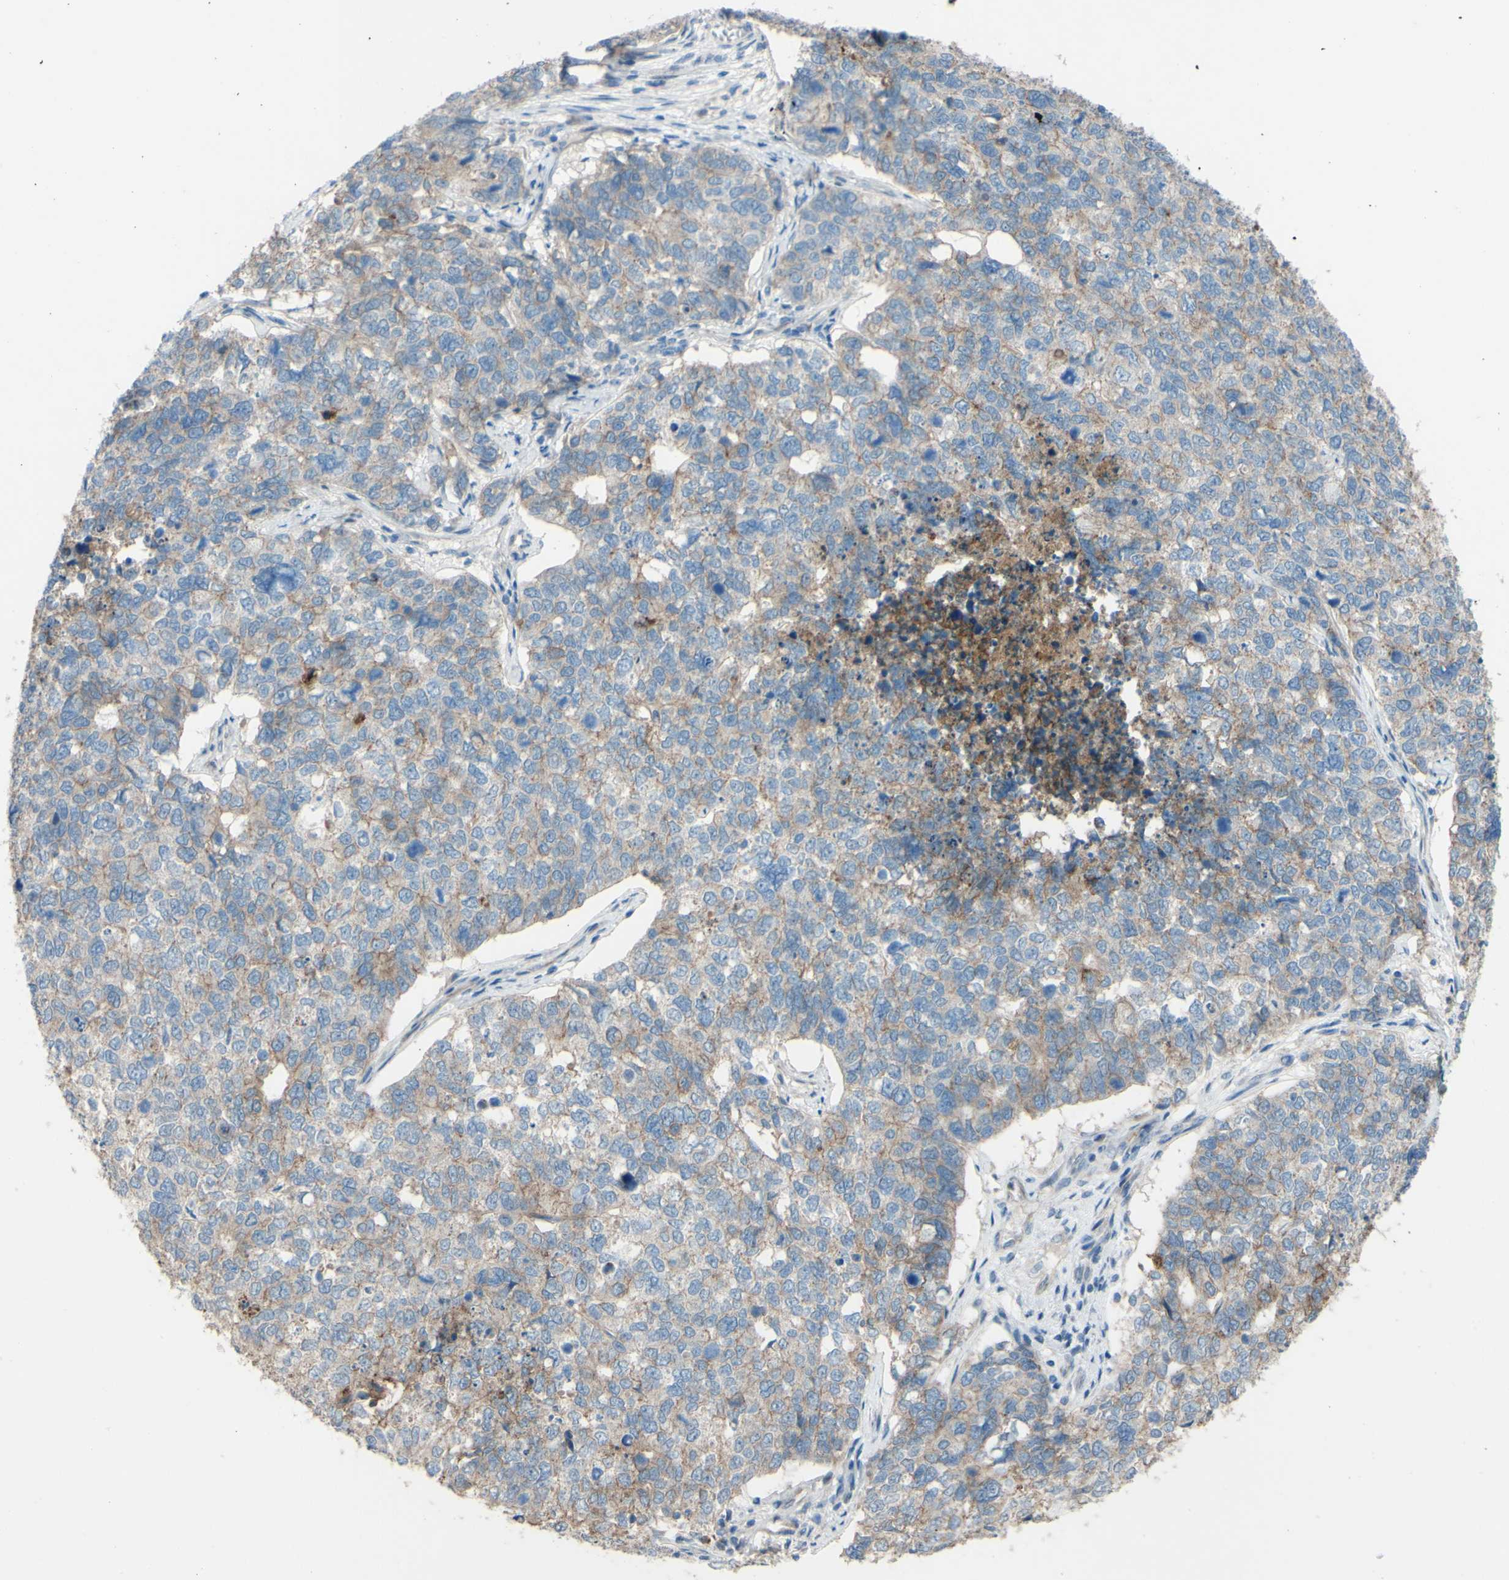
{"staining": {"intensity": "weak", "quantity": "25%-75%", "location": "cytoplasmic/membranous"}, "tissue": "cervical cancer", "cell_type": "Tumor cells", "image_type": "cancer", "snomed": [{"axis": "morphology", "description": "Squamous cell carcinoma, NOS"}, {"axis": "topography", "description": "Cervix"}], "caption": "Human cervical cancer (squamous cell carcinoma) stained with a brown dye demonstrates weak cytoplasmic/membranous positive expression in approximately 25%-75% of tumor cells.", "gene": "CDCP1", "patient": {"sex": "female", "age": 63}}